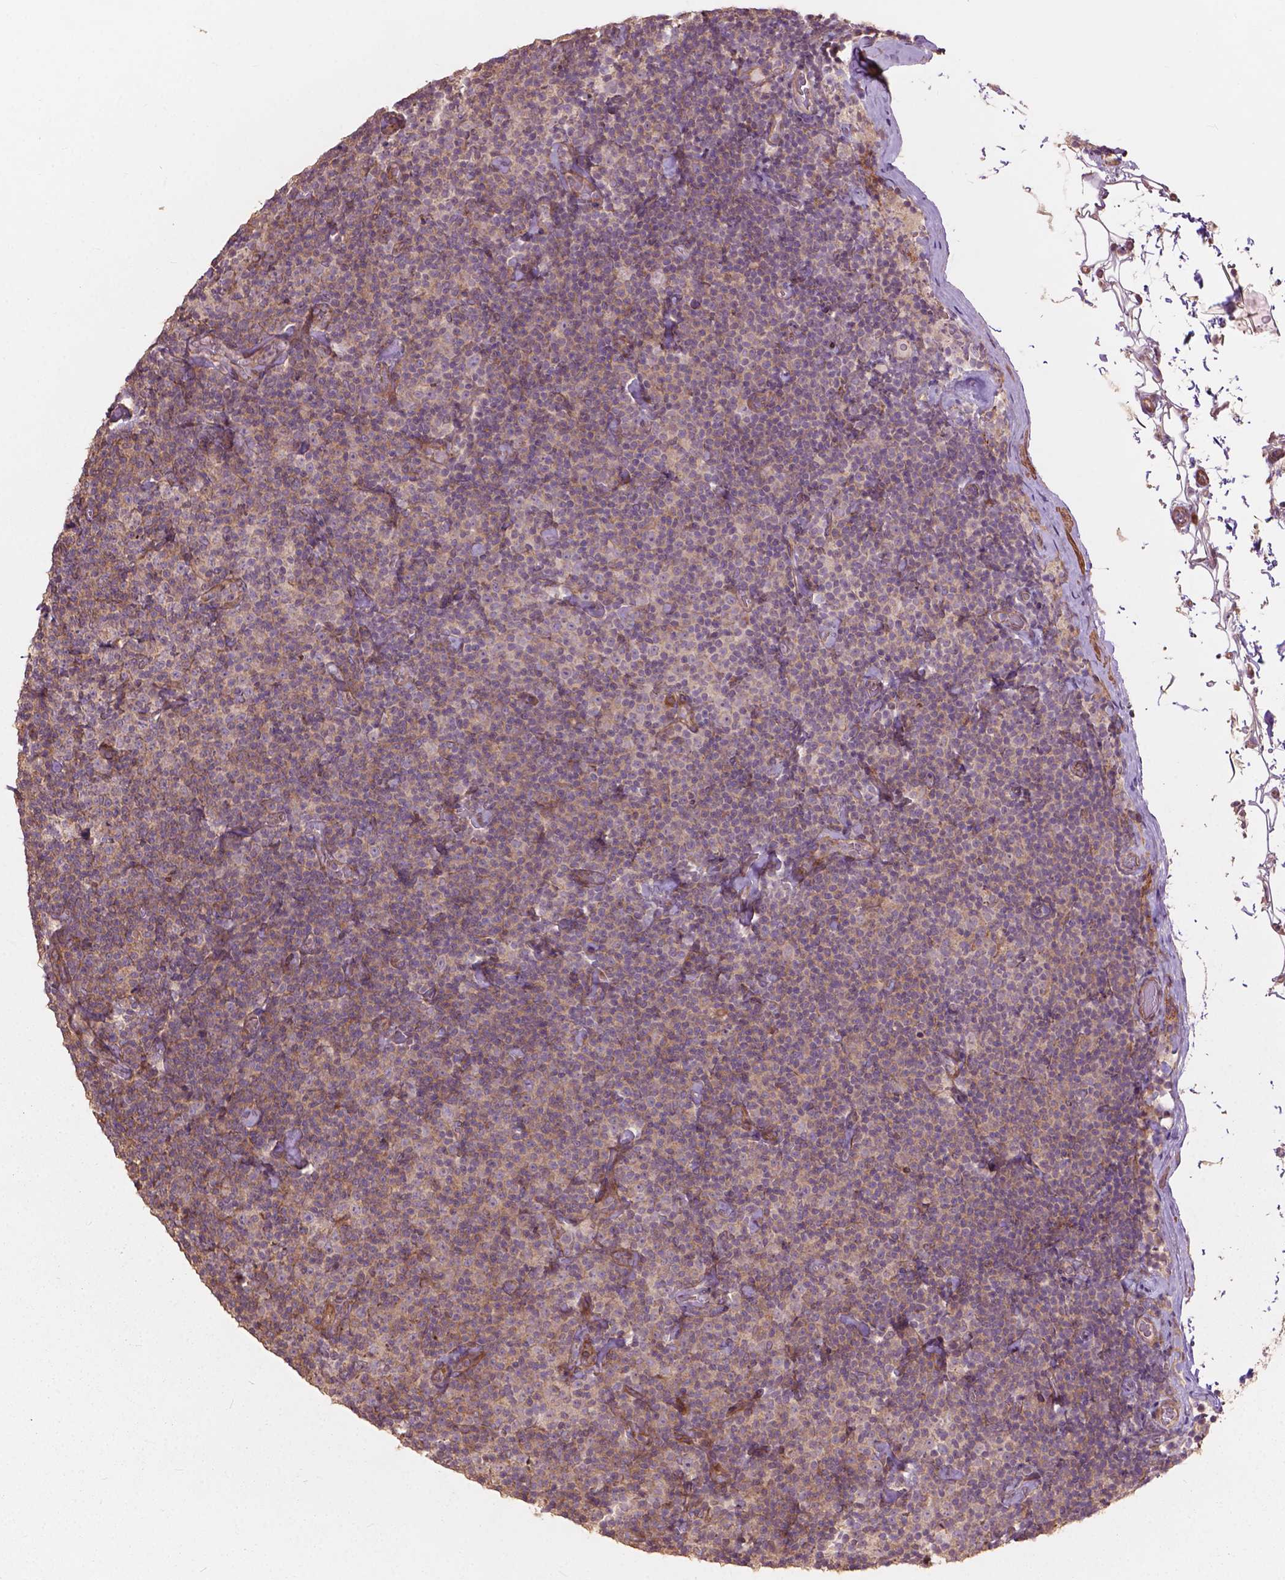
{"staining": {"intensity": "negative", "quantity": "none", "location": "none"}, "tissue": "lymphoma", "cell_type": "Tumor cells", "image_type": "cancer", "snomed": [{"axis": "morphology", "description": "Malignant lymphoma, non-Hodgkin's type, Low grade"}, {"axis": "topography", "description": "Lymph node"}], "caption": "Tumor cells are negative for protein expression in human lymphoma. (Brightfield microscopy of DAB (3,3'-diaminobenzidine) immunohistochemistry (IHC) at high magnification).", "gene": "FNIP1", "patient": {"sex": "male", "age": 81}}